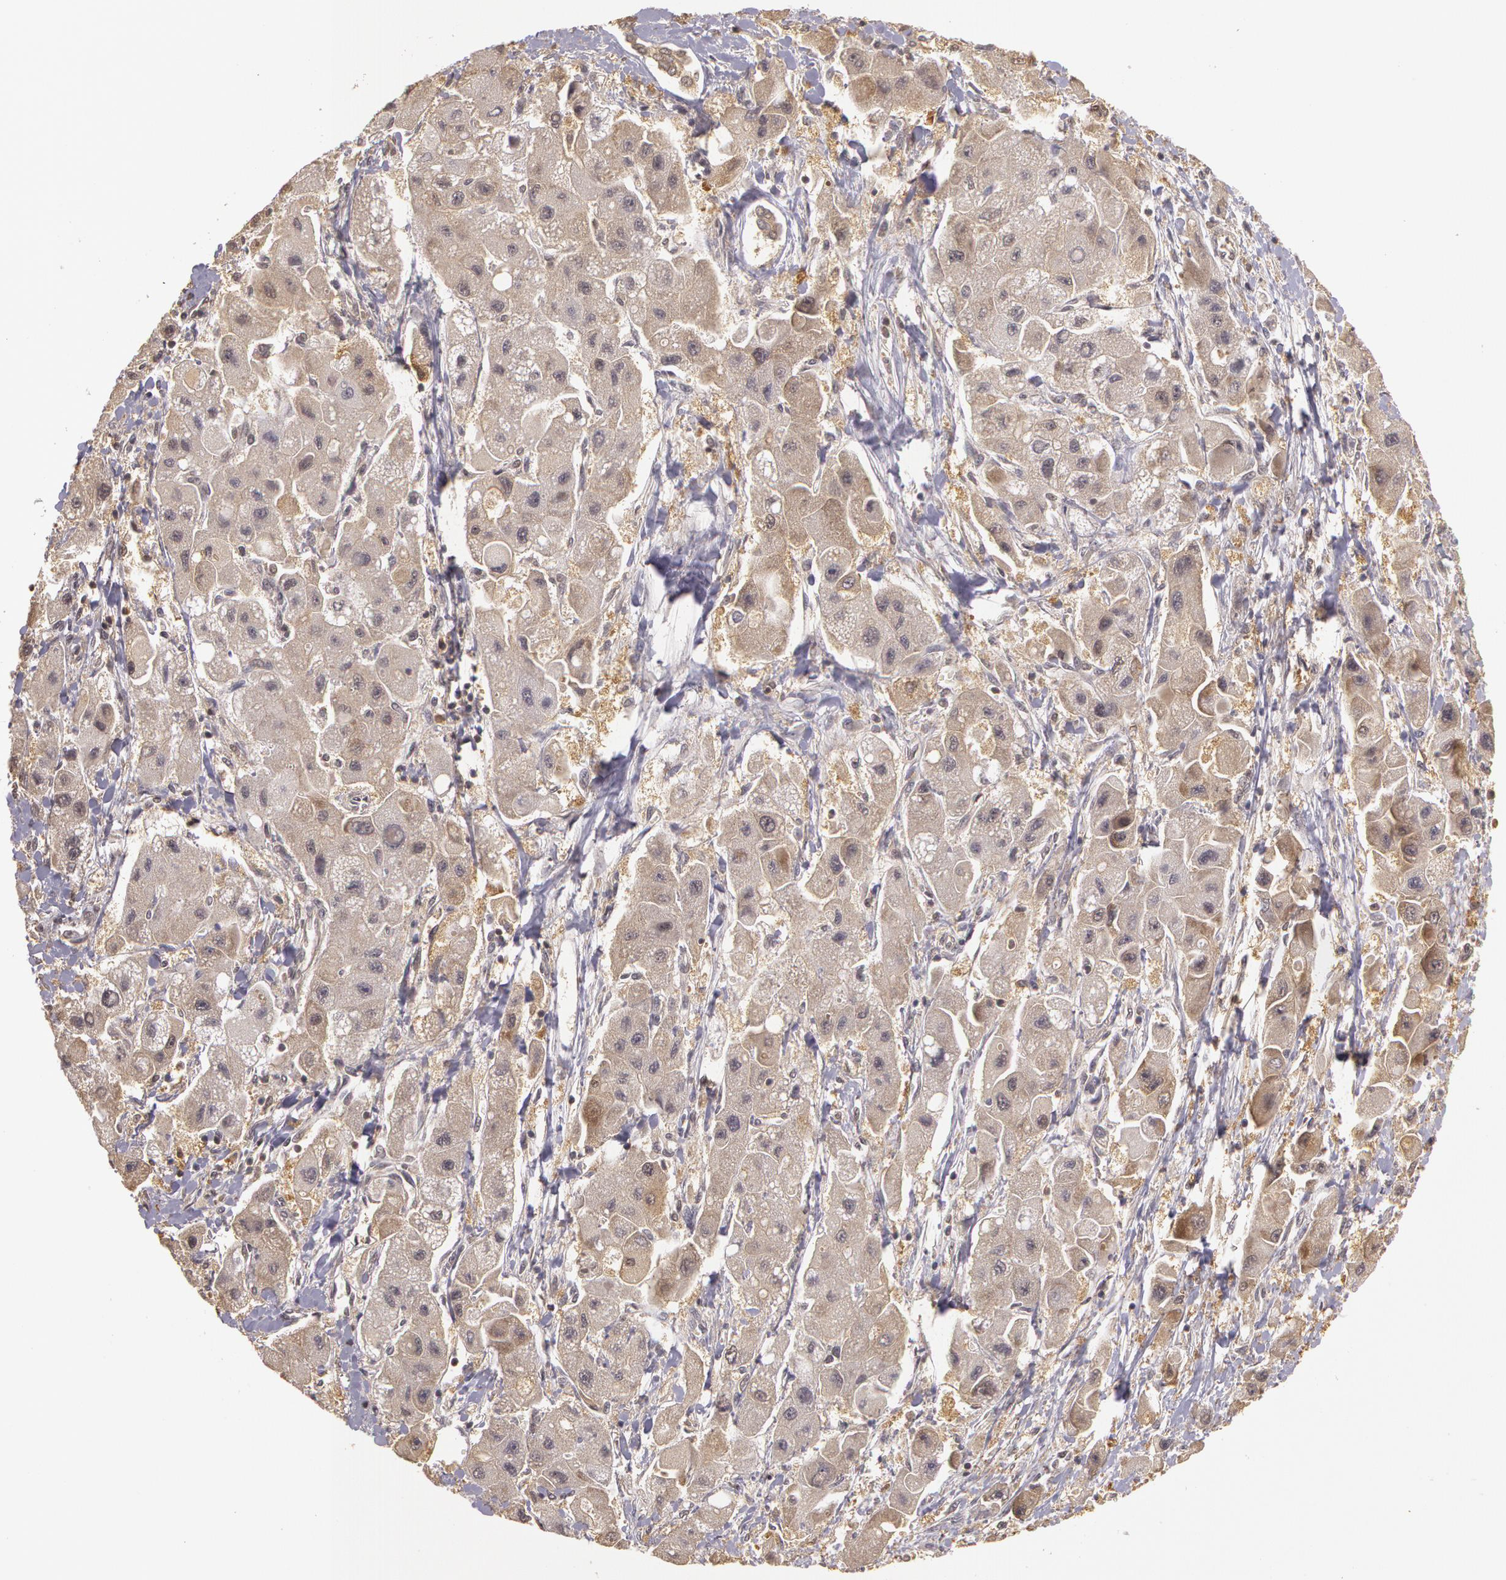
{"staining": {"intensity": "negative", "quantity": "none", "location": "none"}, "tissue": "liver cancer", "cell_type": "Tumor cells", "image_type": "cancer", "snomed": [{"axis": "morphology", "description": "Carcinoma, Hepatocellular, NOS"}, {"axis": "topography", "description": "Liver"}], "caption": "Liver cancer (hepatocellular carcinoma) was stained to show a protein in brown. There is no significant positivity in tumor cells. (DAB (3,3'-diaminobenzidine) immunohistochemistry (IHC) with hematoxylin counter stain).", "gene": "AHSA1", "patient": {"sex": "male", "age": 24}}